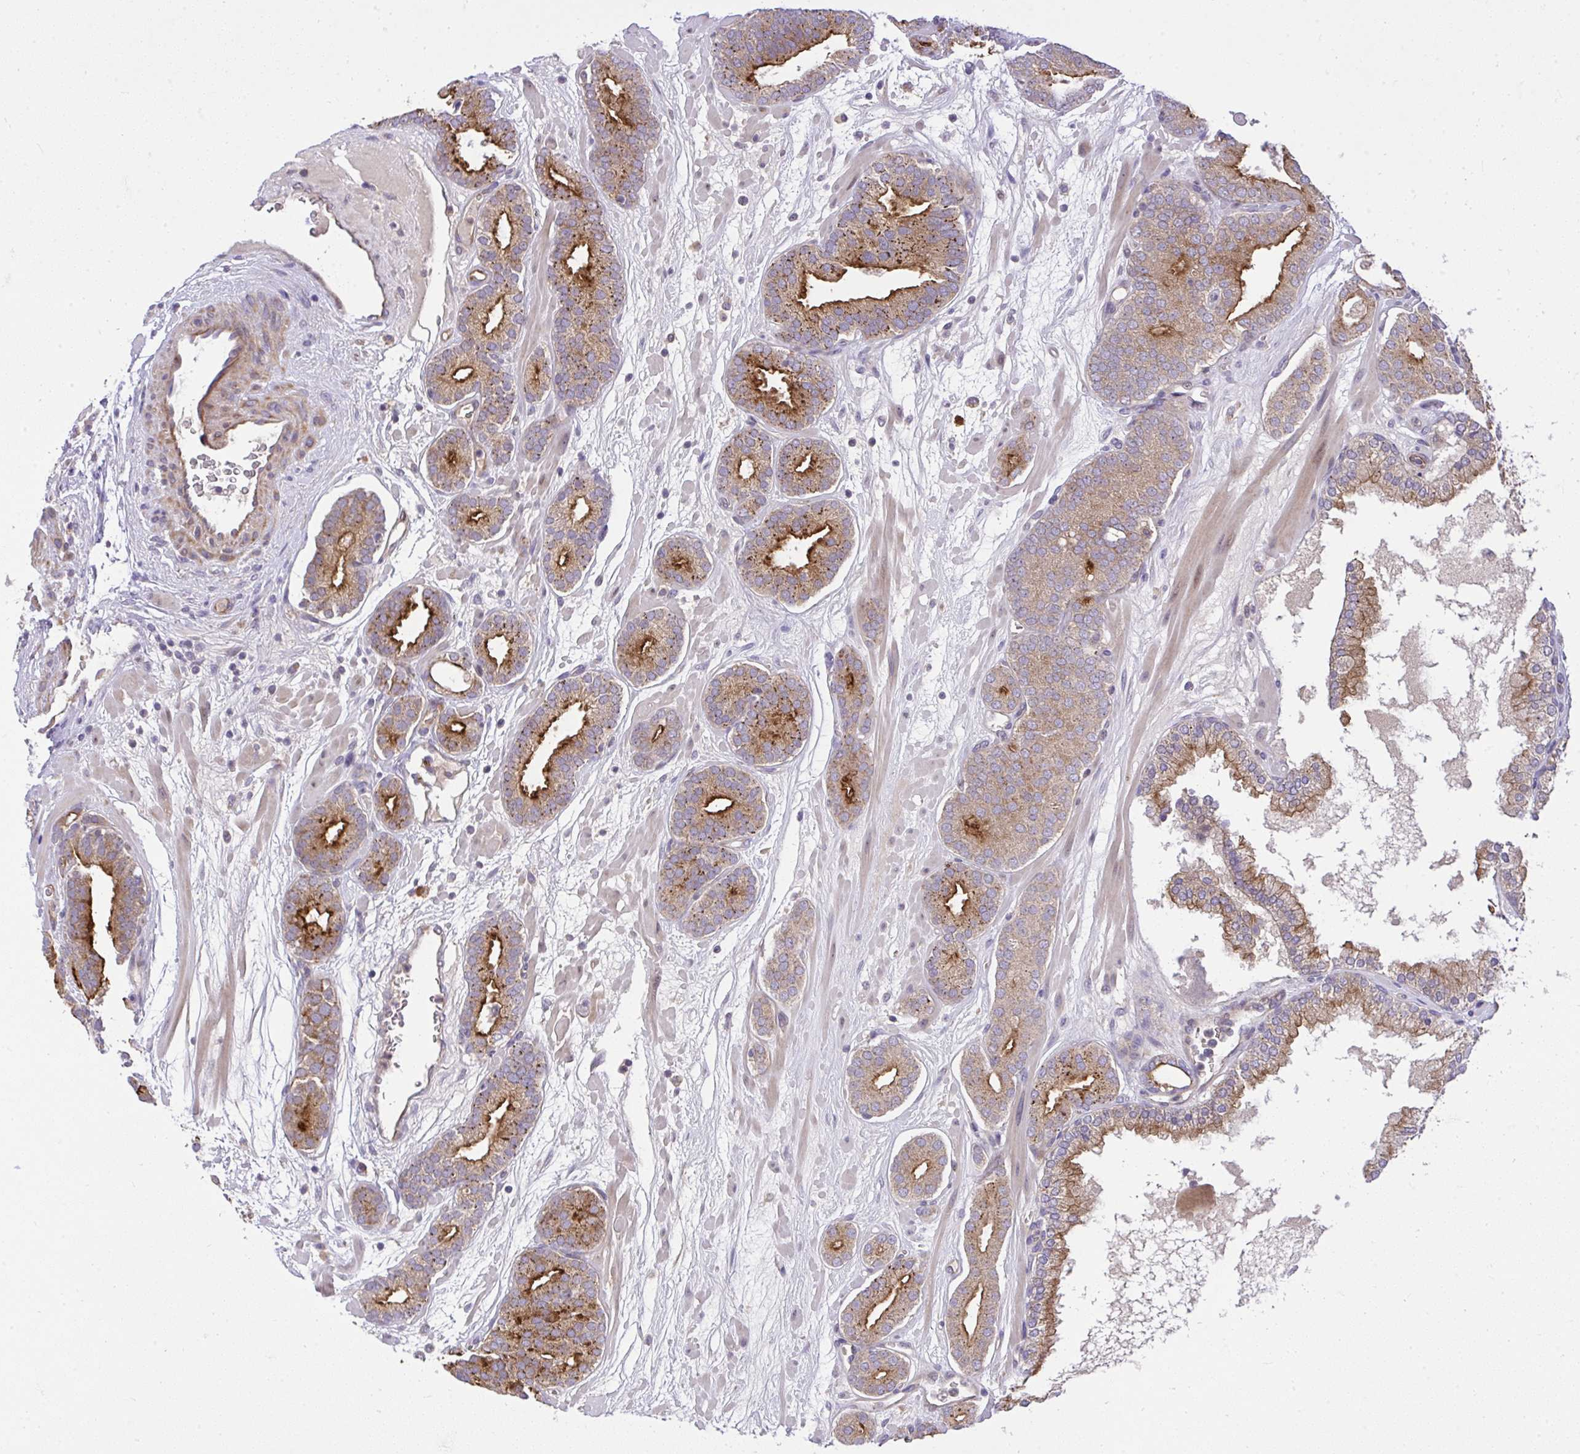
{"staining": {"intensity": "moderate", "quantity": ">75%", "location": "cytoplasmic/membranous"}, "tissue": "prostate cancer", "cell_type": "Tumor cells", "image_type": "cancer", "snomed": [{"axis": "morphology", "description": "Adenocarcinoma, High grade"}, {"axis": "topography", "description": "Prostate"}], "caption": "Immunohistochemical staining of human prostate cancer (adenocarcinoma (high-grade)) shows medium levels of moderate cytoplasmic/membranous expression in about >75% of tumor cells.", "gene": "CHIA", "patient": {"sex": "male", "age": 66}}